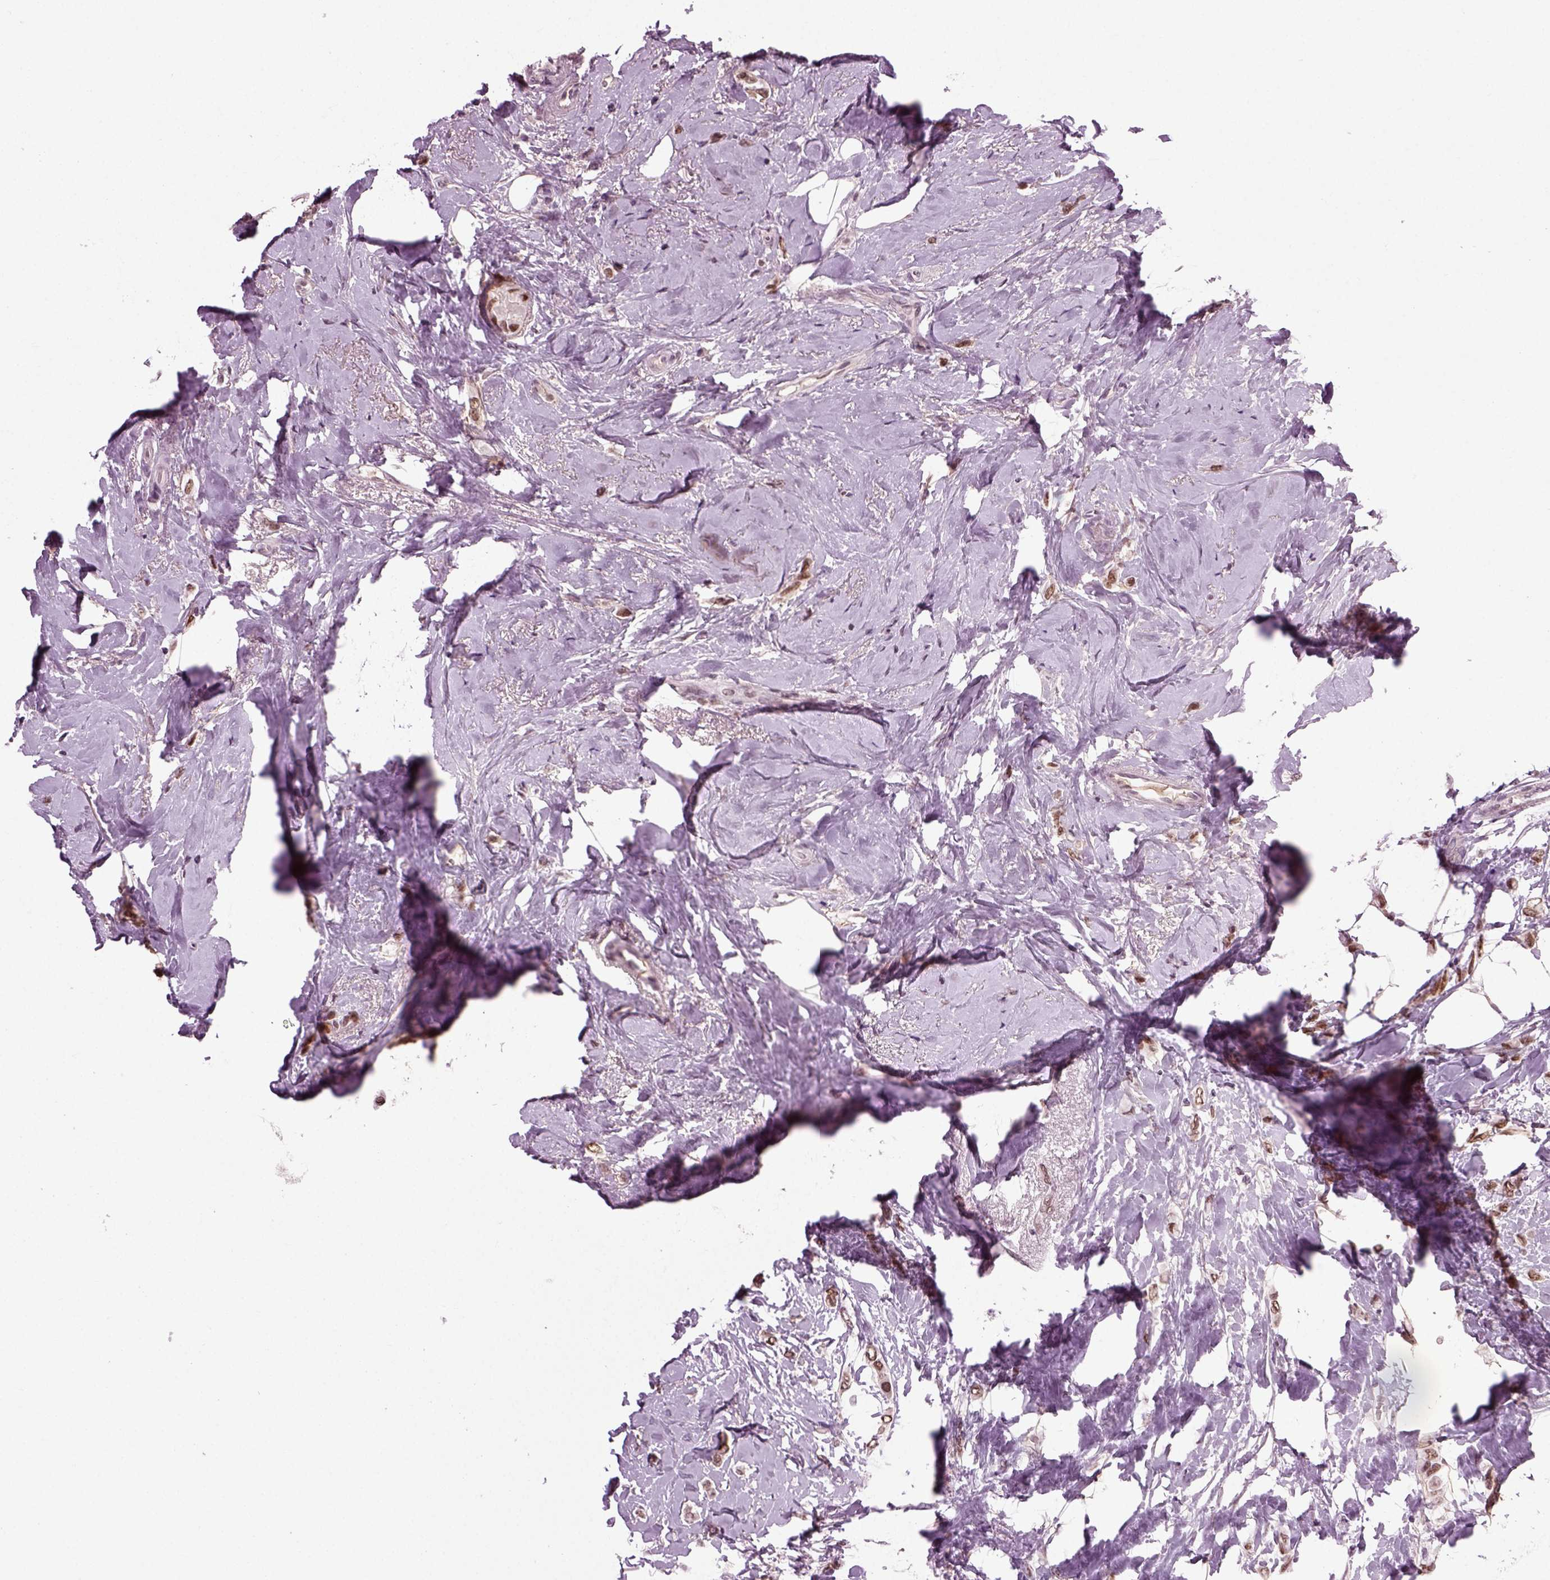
{"staining": {"intensity": "moderate", "quantity": ">75%", "location": "nuclear"}, "tissue": "breast cancer", "cell_type": "Tumor cells", "image_type": "cancer", "snomed": [{"axis": "morphology", "description": "Lobular carcinoma"}, {"axis": "topography", "description": "Breast"}], "caption": "Tumor cells display moderate nuclear staining in approximately >75% of cells in breast lobular carcinoma.", "gene": "RCOR3", "patient": {"sex": "female", "age": 66}}